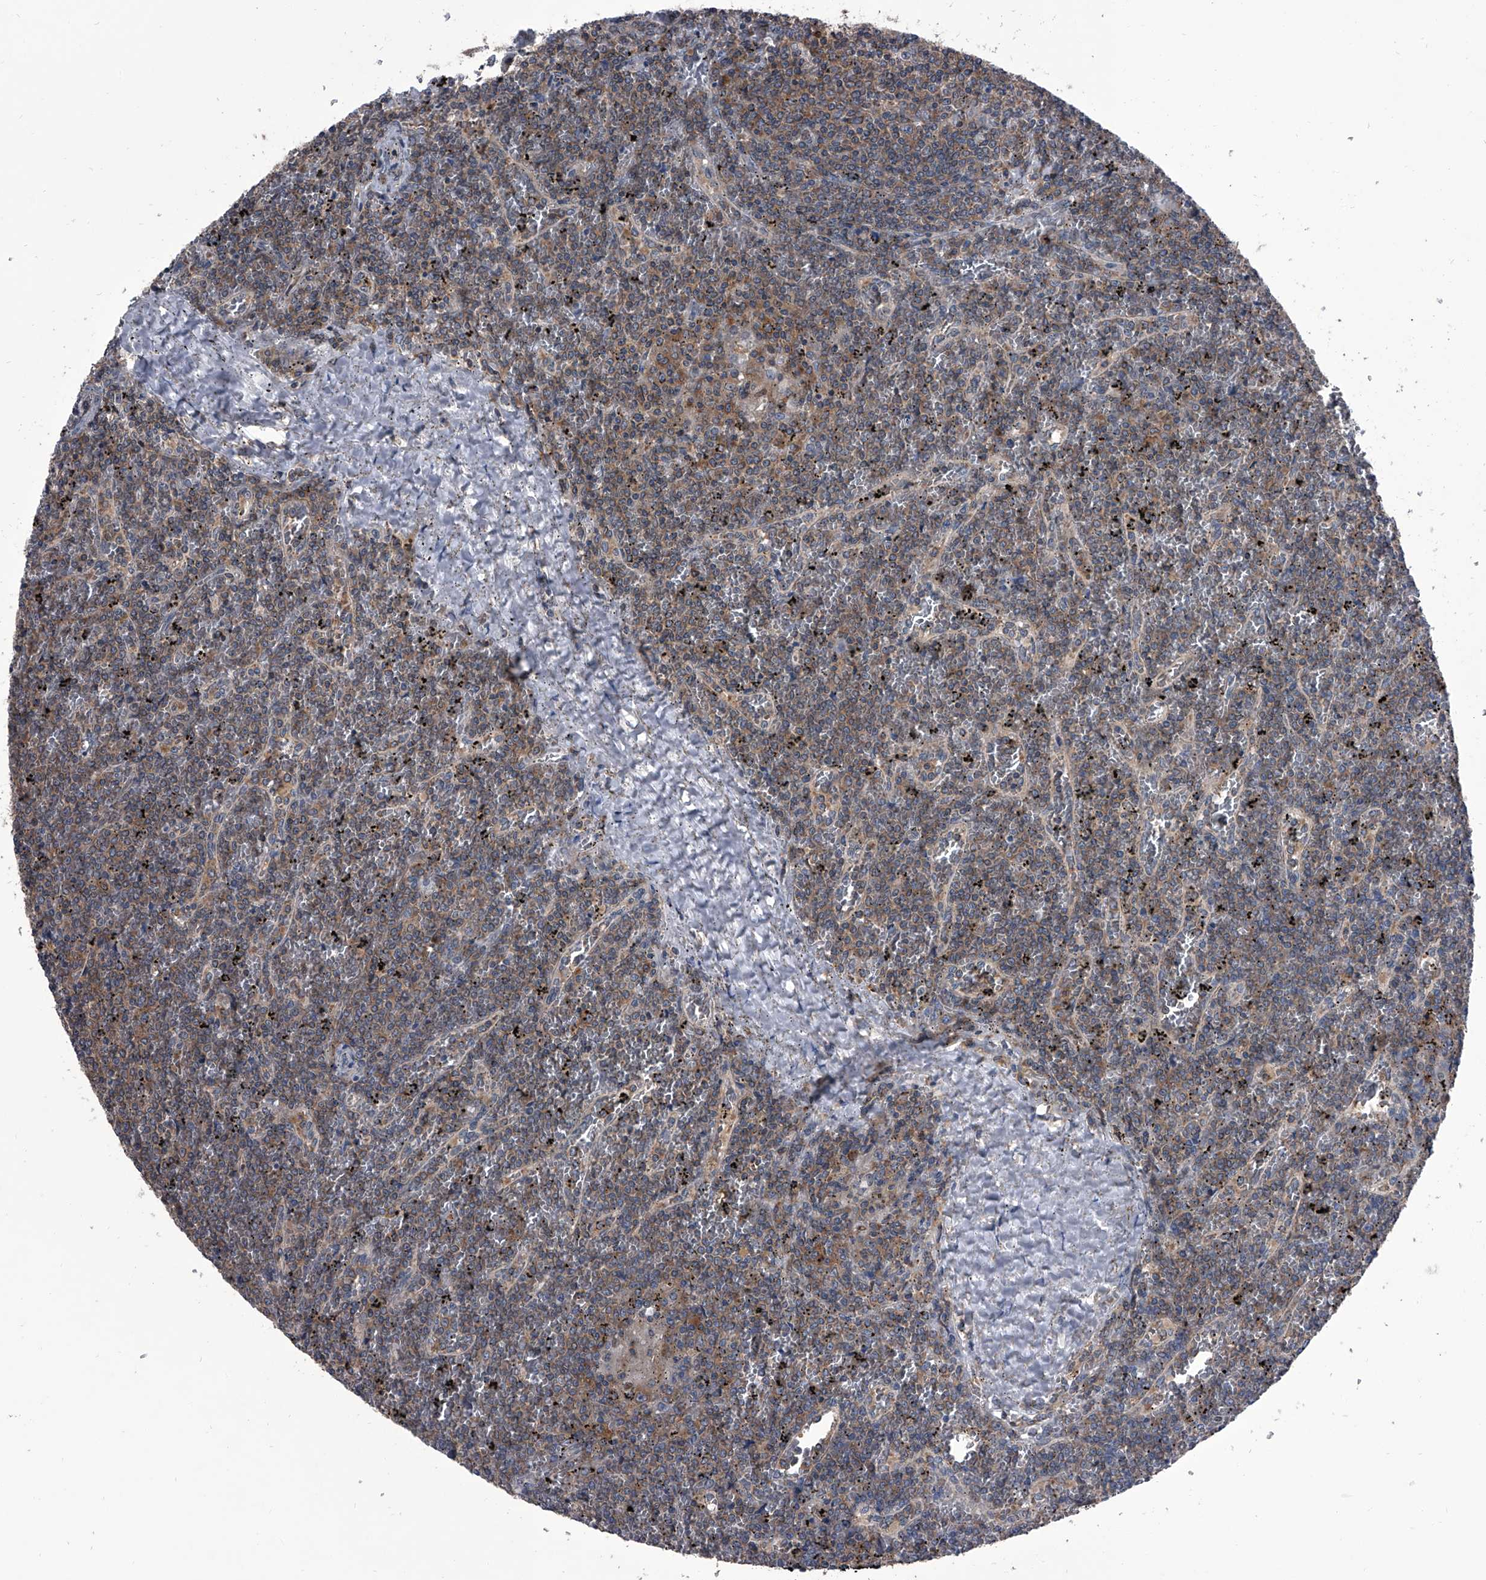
{"staining": {"intensity": "weak", "quantity": "25%-75%", "location": "cytoplasmic/membranous"}, "tissue": "lymphoma", "cell_type": "Tumor cells", "image_type": "cancer", "snomed": [{"axis": "morphology", "description": "Malignant lymphoma, non-Hodgkin's type, Low grade"}, {"axis": "topography", "description": "Spleen"}], "caption": "Lymphoma stained for a protein (brown) demonstrates weak cytoplasmic/membranous positive positivity in approximately 25%-75% of tumor cells.", "gene": "PIP5K1A", "patient": {"sex": "female", "age": 19}}